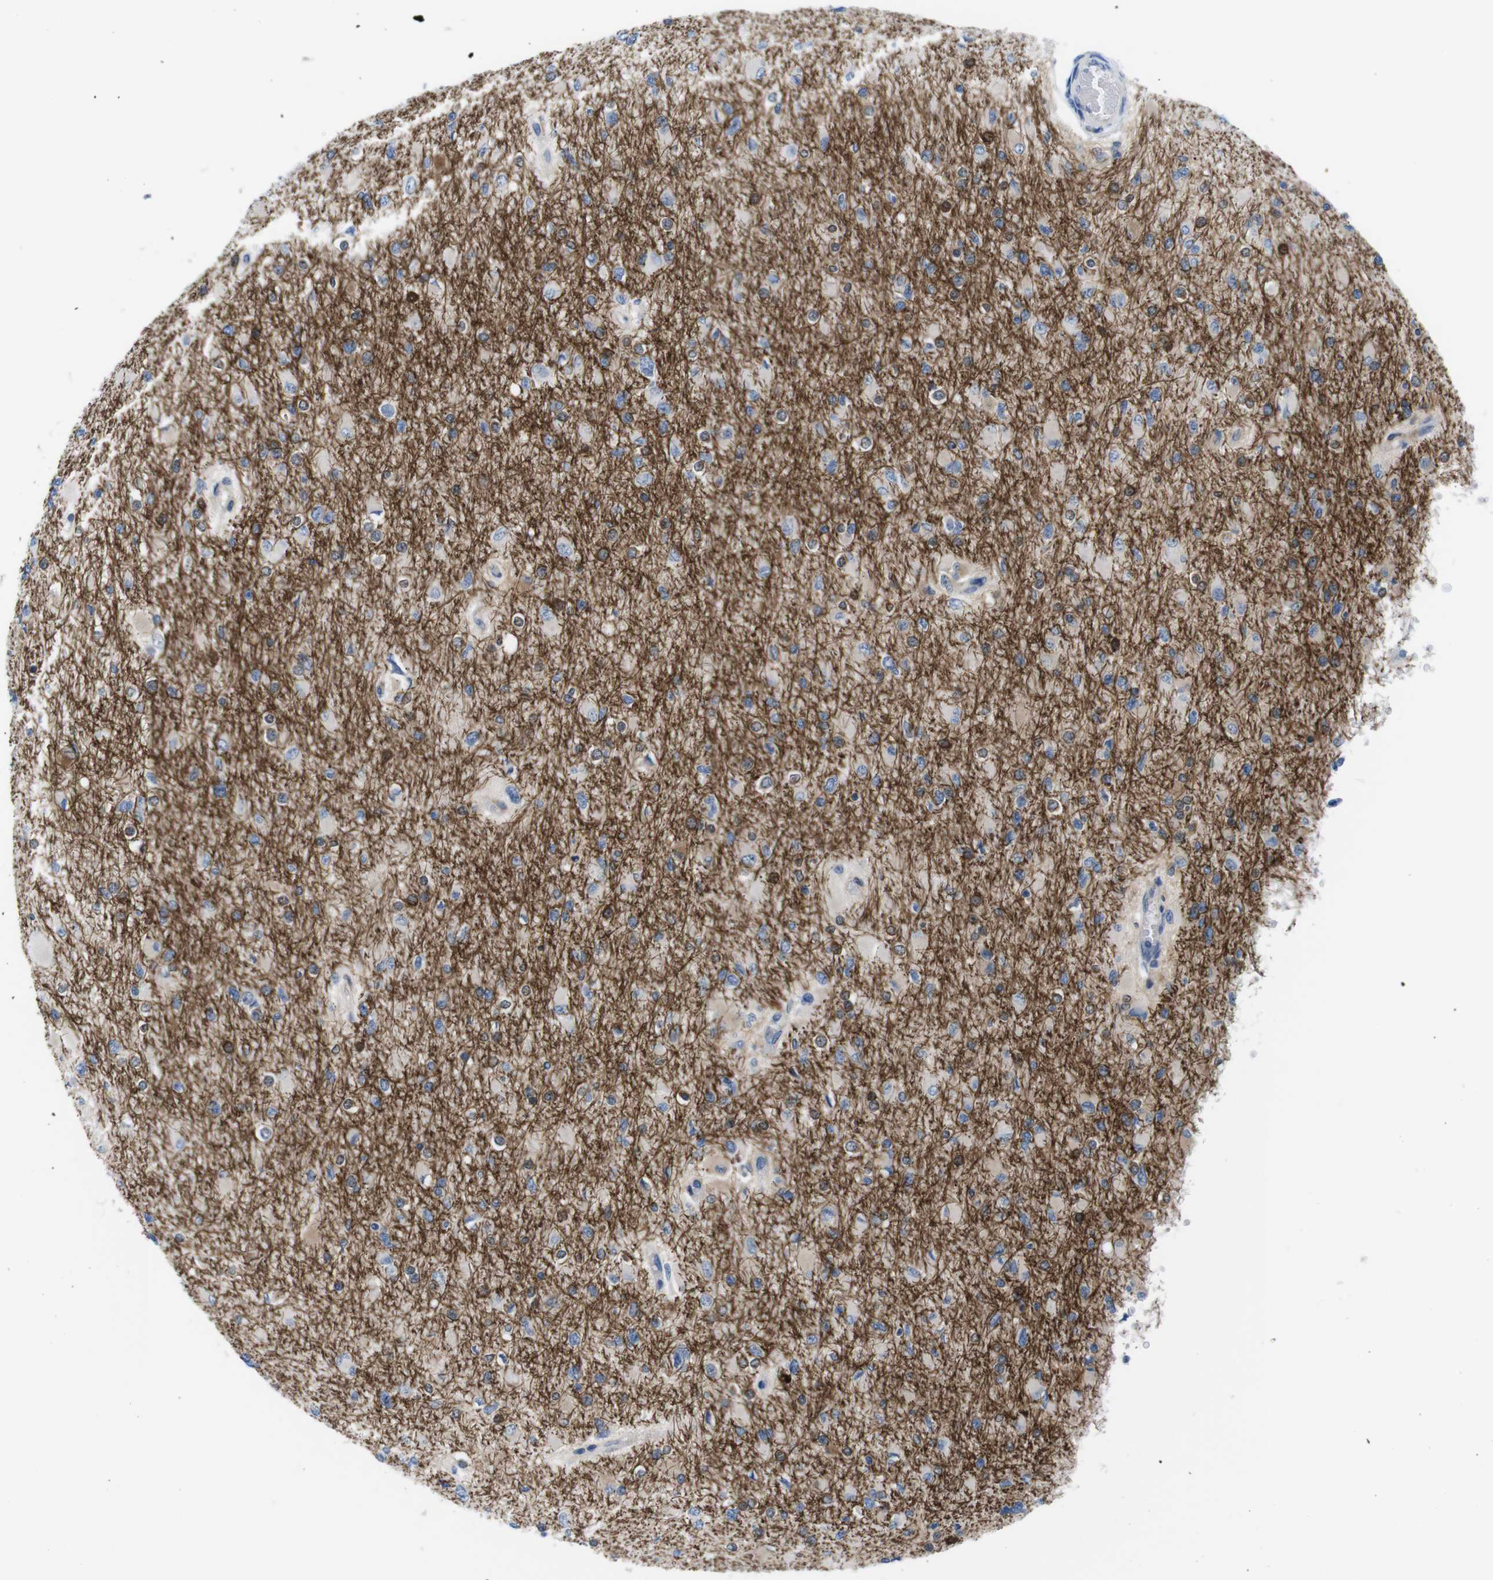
{"staining": {"intensity": "negative", "quantity": "none", "location": "none"}, "tissue": "glioma", "cell_type": "Tumor cells", "image_type": "cancer", "snomed": [{"axis": "morphology", "description": "Glioma, malignant, High grade"}, {"axis": "topography", "description": "Cerebral cortex"}], "caption": "Histopathology image shows no protein staining in tumor cells of glioma tissue. (Stains: DAB IHC with hematoxylin counter stain, Microscopy: brightfield microscopy at high magnification).", "gene": "CD300C", "patient": {"sex": "female", "age": 36}}